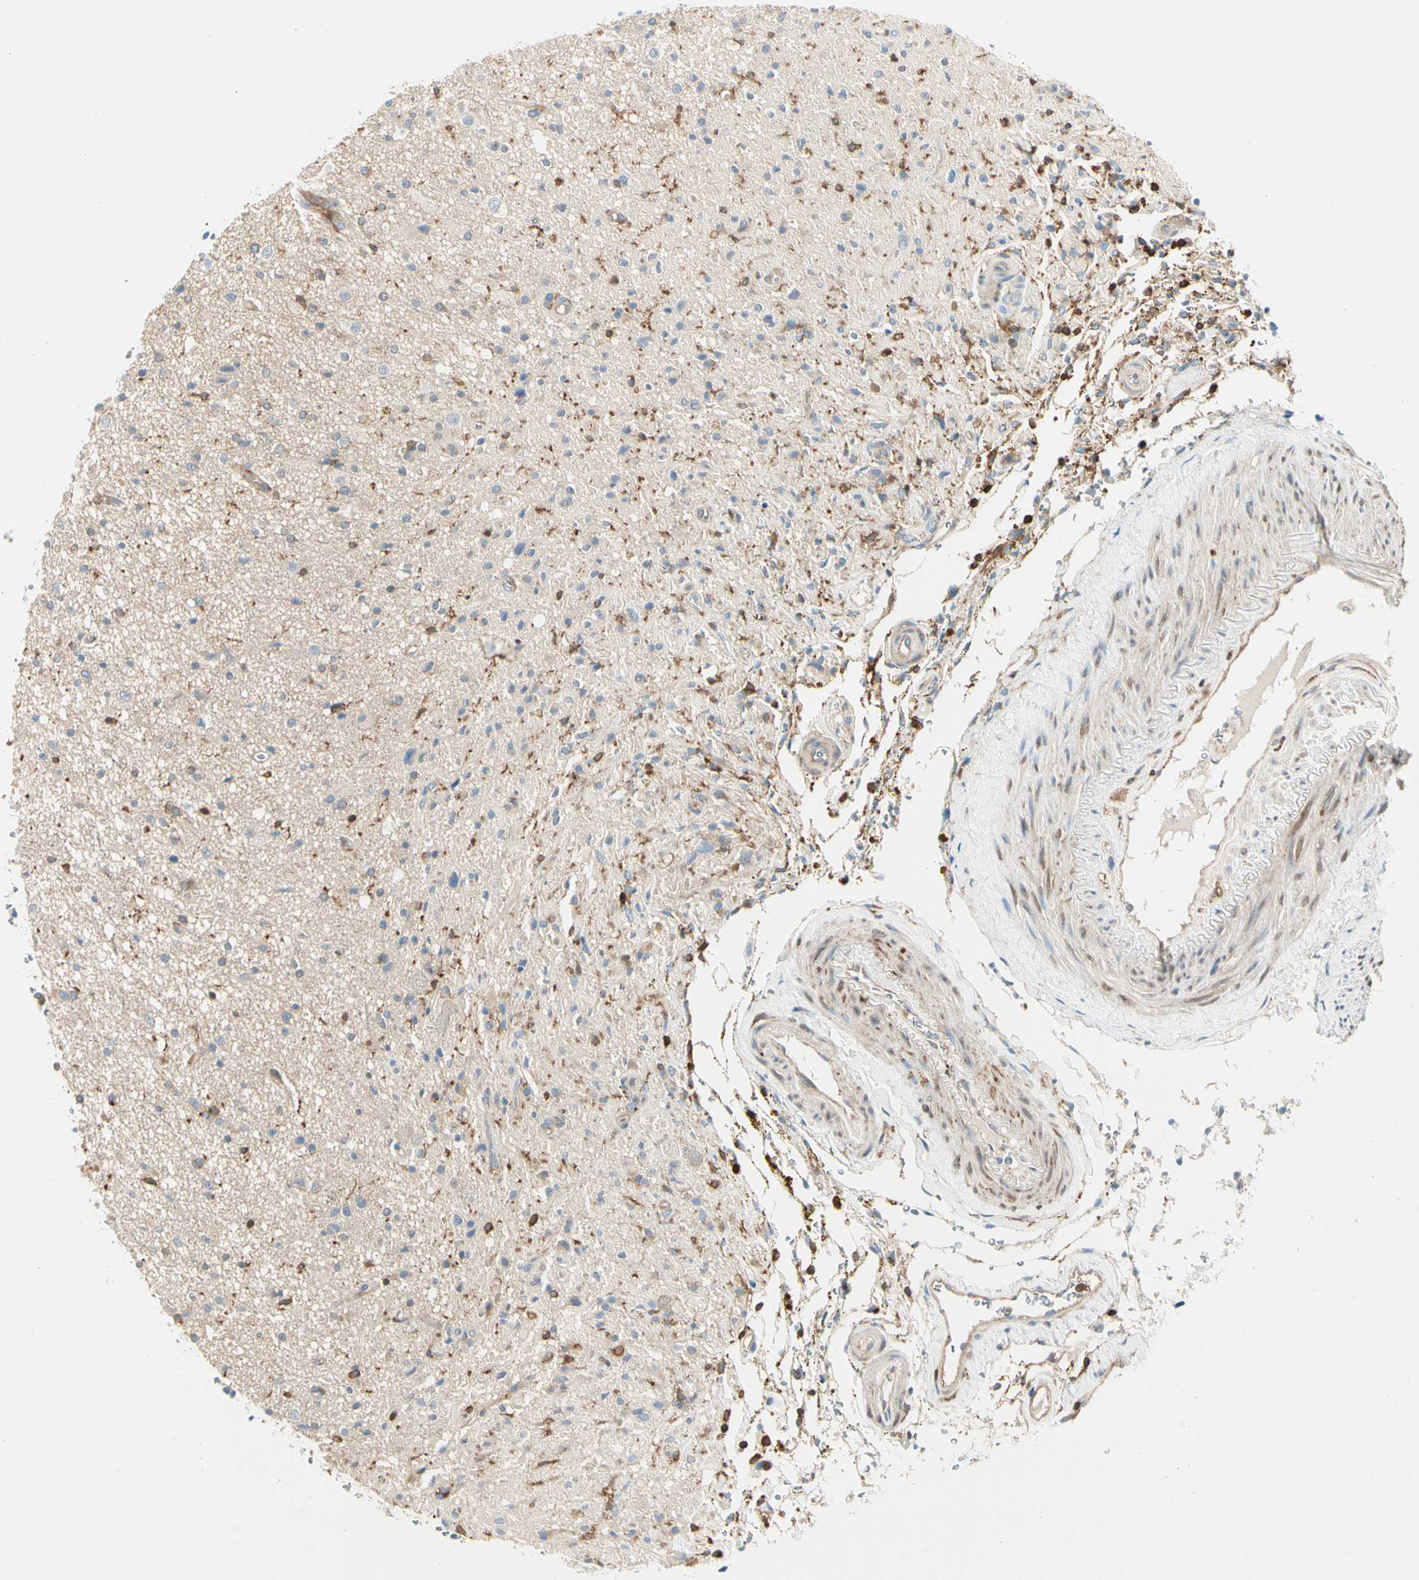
{"staining": {"intensity": "moderate", "quantity": "<25%", "location": "cytoplasmic/membranous"}, "tissue": "glioma", "cell_type": "Tumor cells", "image_type": "cancer", "snomed": [{"axis": "morphology", "description": "Glioma, malignant, High grade"}, {"axis": "topography", "description": "Brain"}], "caption": "Tumor cells exhibit low levels of moderate cytoplasmic/membranous expression in about <25% of cells in malignant glioma (high-grade). Nuclei are stained in blue.", "gene": "CAPZA2", "patient": {"sex": "male", "age": 33}}